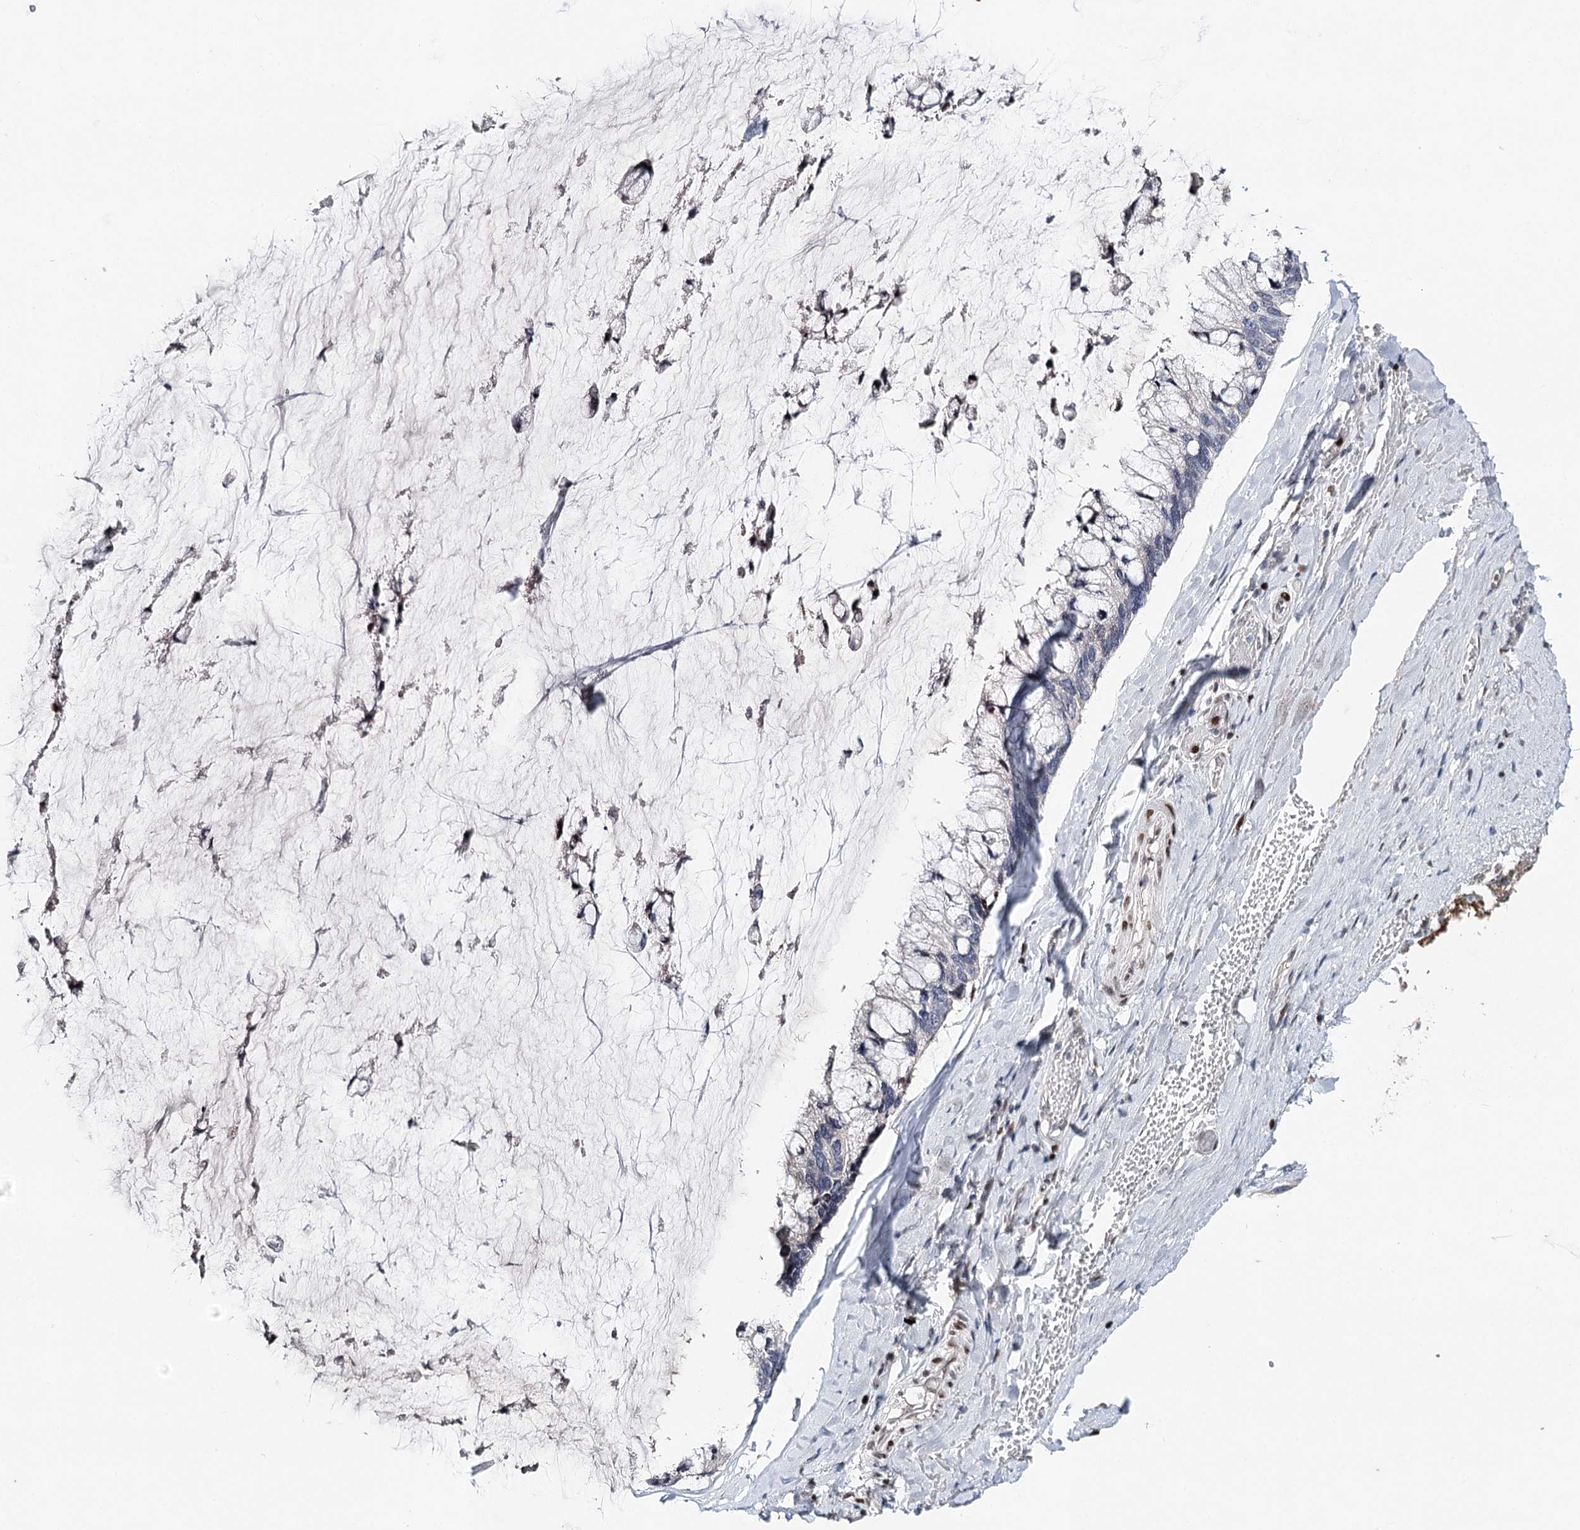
{"staining": {"intensity": "moderate", "quantity": "<25%", "location": "nuclear"}, "tissue": "ovarian cancer", "cell_type": "Tumor cells", "image_type": "cancer", "snomed": [{"axis": "morphology", "description": "Cystadenocarcinoma, mucinous, NOS"}, {"axis": "topography", "description": "Ovary"}], "caption": "There is low levels of moderate nuclear positivity in tumor cells of mucinous cystadenocarcinoma (ovarian), as demonstrated by immunohistochemical staining (brown color).", "gene": "FRMD4A", "patient": {"sex": "female", "age": 39}}